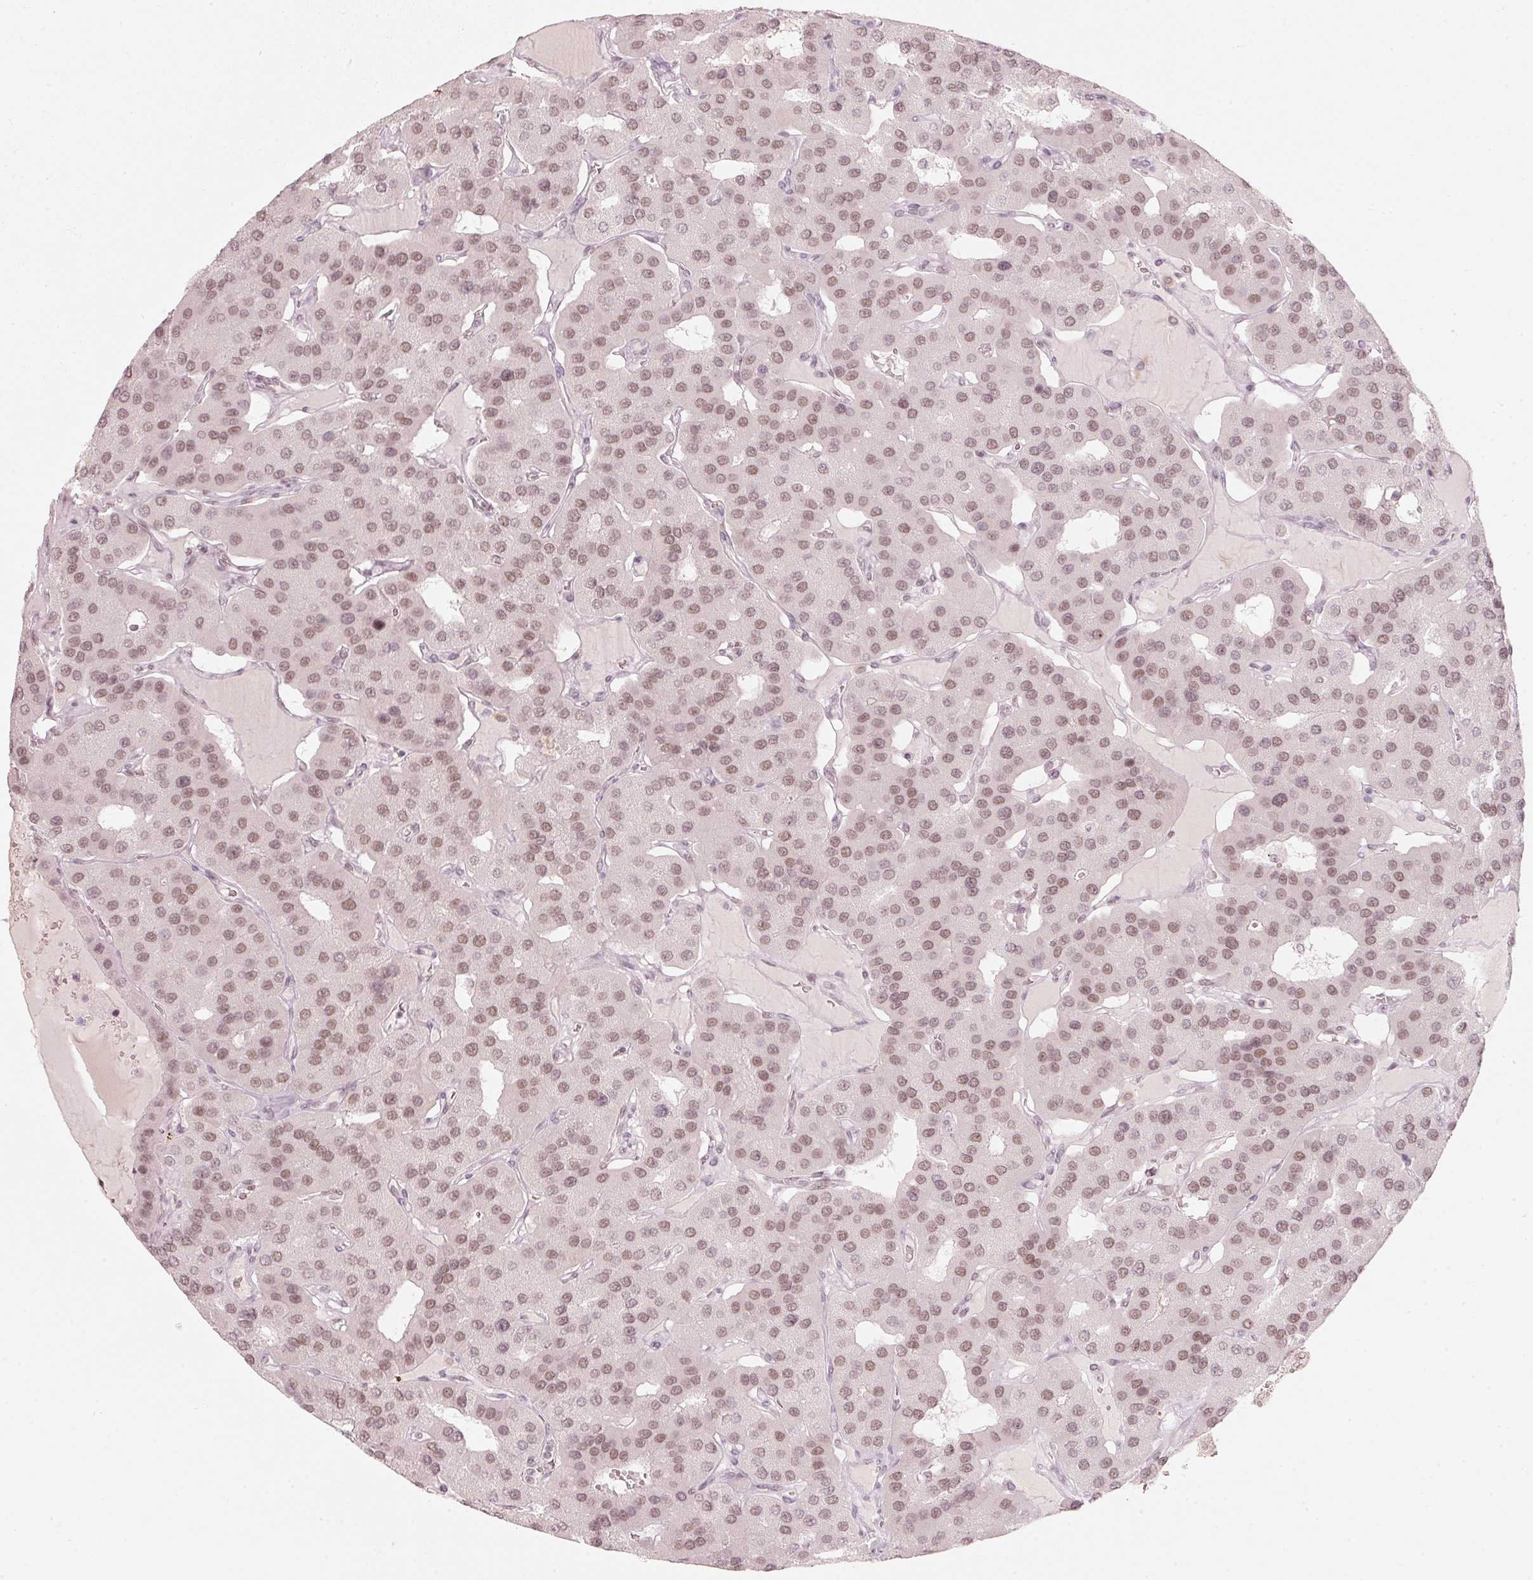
{"staining": {"intensity": "weak", "quantity": ">75%", "location": "nuclear"}, "tissue": "parathyroid gland", "cell_type": "Glandular cells", "image_type": "normal", "snomed": [{"axis": "morphology", "description": "Normal tissue, NOS"}, {"axis": "morphology", "description": "Adenoma, NOS"}, {"axis": "topography", "description": "Parathyroid gland"}], "caption": "DAB immunohistochemical staining of benign parathyroid gland reveals weak nuclear protein staining in about >75% of glandular cells.", "gene": "PPP1R10", "patient": {"sex": "female", "age": 86}}